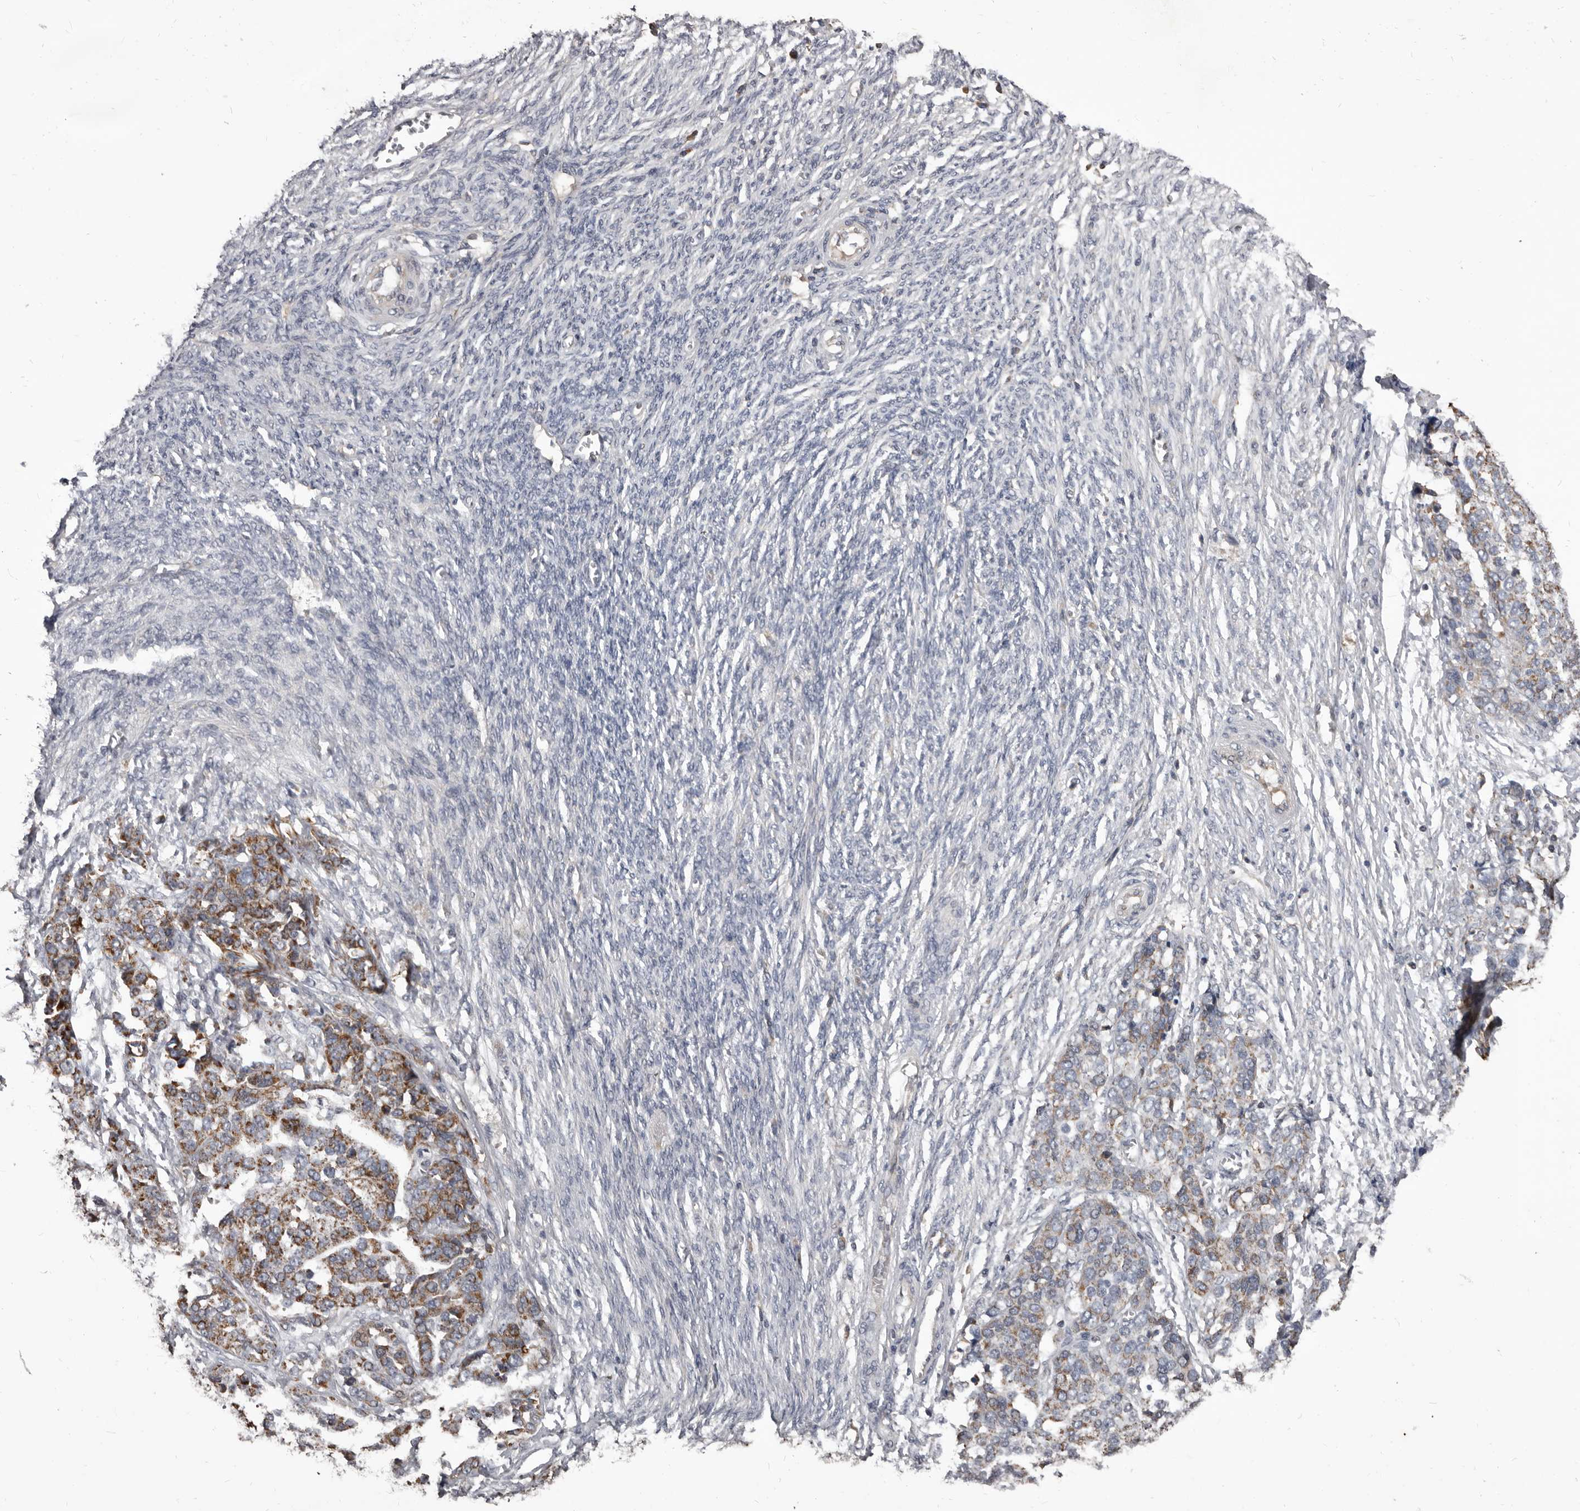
{"staining": {"intensity": "moderate", "quantity": ">75%", "location": "cytoplasmic/membranous"}, "tissue": "ovarian cancer", "cell_type": "Tumor cells", "image_type": "cancer", "snomed": [{"axis": "morphology", "description": "Cystadenocarcinoma, serous, NOS"}, {"axis": "topography", "description": "Ovary"}], "caption": "Protein expression analysis of serous cystadenocarcinoma (ovarian) exhibits moderate cytoplasmic/membranous staining in approximately >75% of tumor cells.", "gene": "ALDH5A1", "patient": {"sex": "female", "age": 44}}